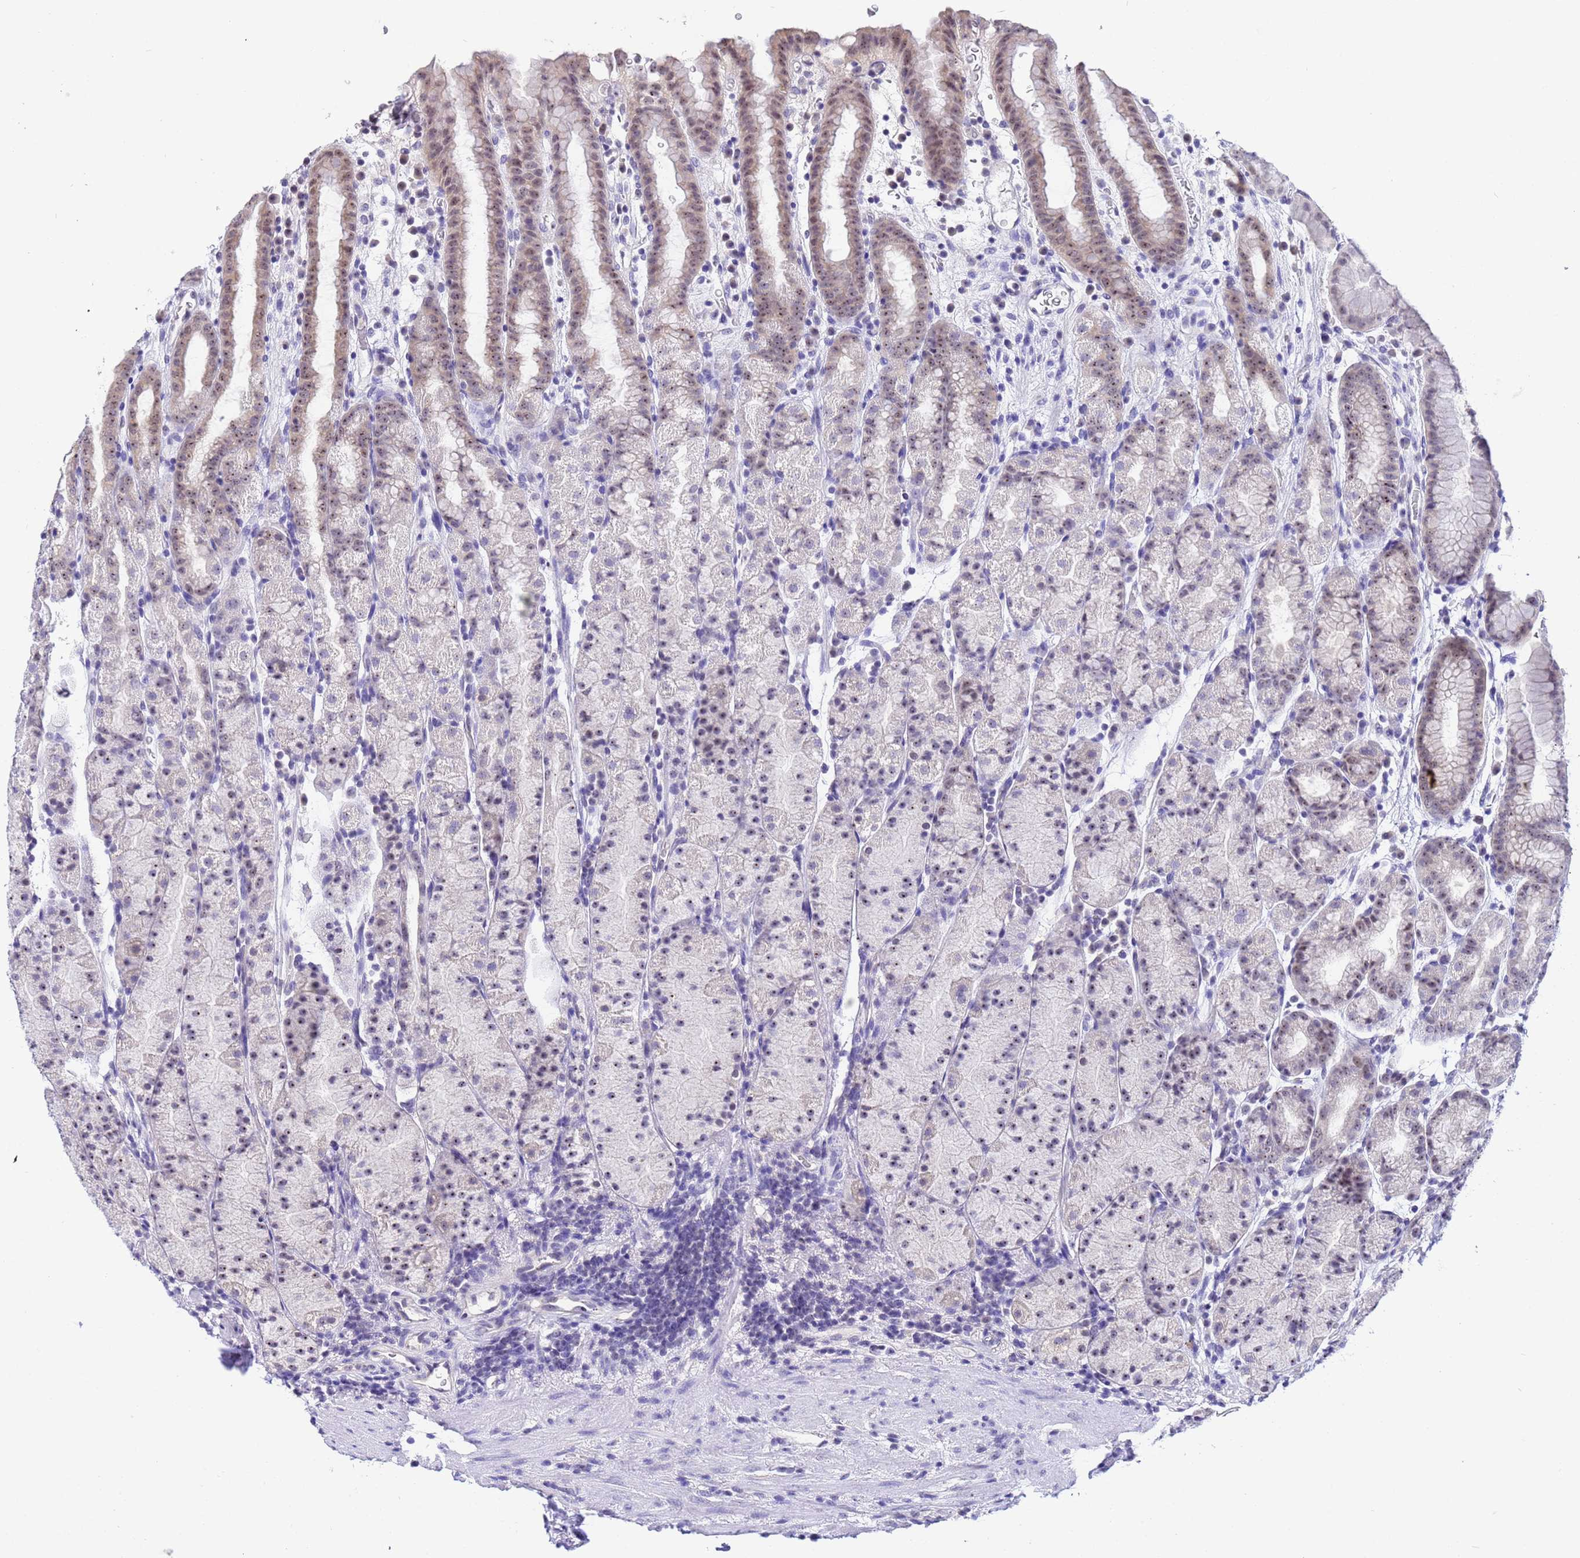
{"staining": {"intensity": "weak", "quantity": "25%-75%", "location": "cytoplasmic/membranous,nuclear"}, "tissue": "stomach", "cell_type": "Glandular cells", "image_type": "normal", "snomed": [{"axis": "morphology", "description": "Normal tissue, NOS"}, {"axis": "topography", "description": "Stomach, upper"}, {"axis": "topography", "description": "Stomach, lower"}, {"axis": "topography", "description": "Small intestine"}], "caption": "This image shows IHC staining of benign stomach, with low weak cytoplasmic/membranous,nuclear staining in about 25%-75% of glandular cells.", "gene": "ACTL6B", "patient": {"sex": "male", "age": 68}}